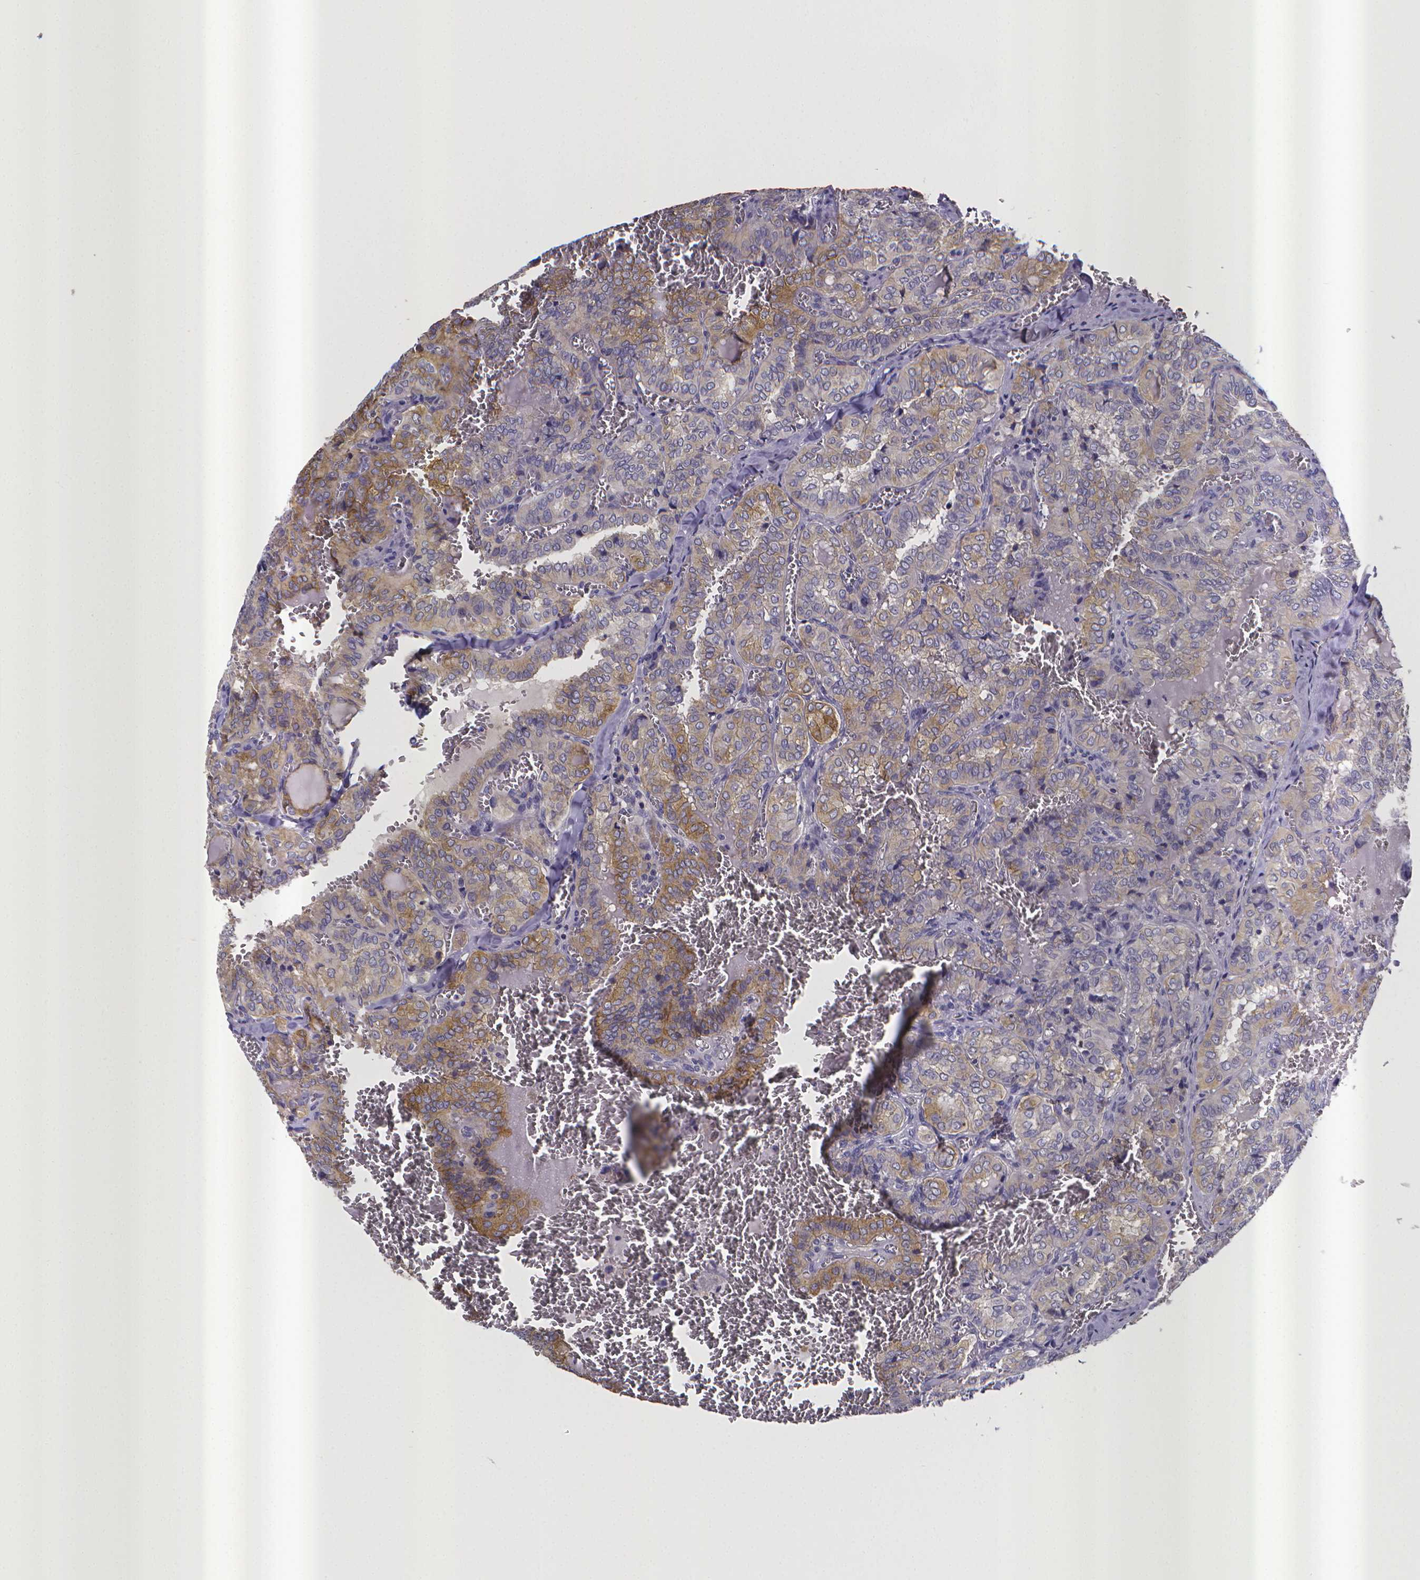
{"staining": {"intensity": "moderate", "quantity": "<25%", "location": "cytoplasmic/membranous"}, "tissue": "thyroid cancer", "cell_type": "Tumor cells", "image_type": "cancer", "snomed": [{"axis": "morphology", "description": "Papillary adenocarcinoma, NOS"}, {"axis": "topography", "description": "Thyroid gland"}], "caption": "Moderate cytoplasmic/membranous protein staining is identified in approximately <25% of tumor cells in papillary adenocarcinoma (thyroid).", "gene": "RERG", "patient": {"sex": "female", "age": 41}}